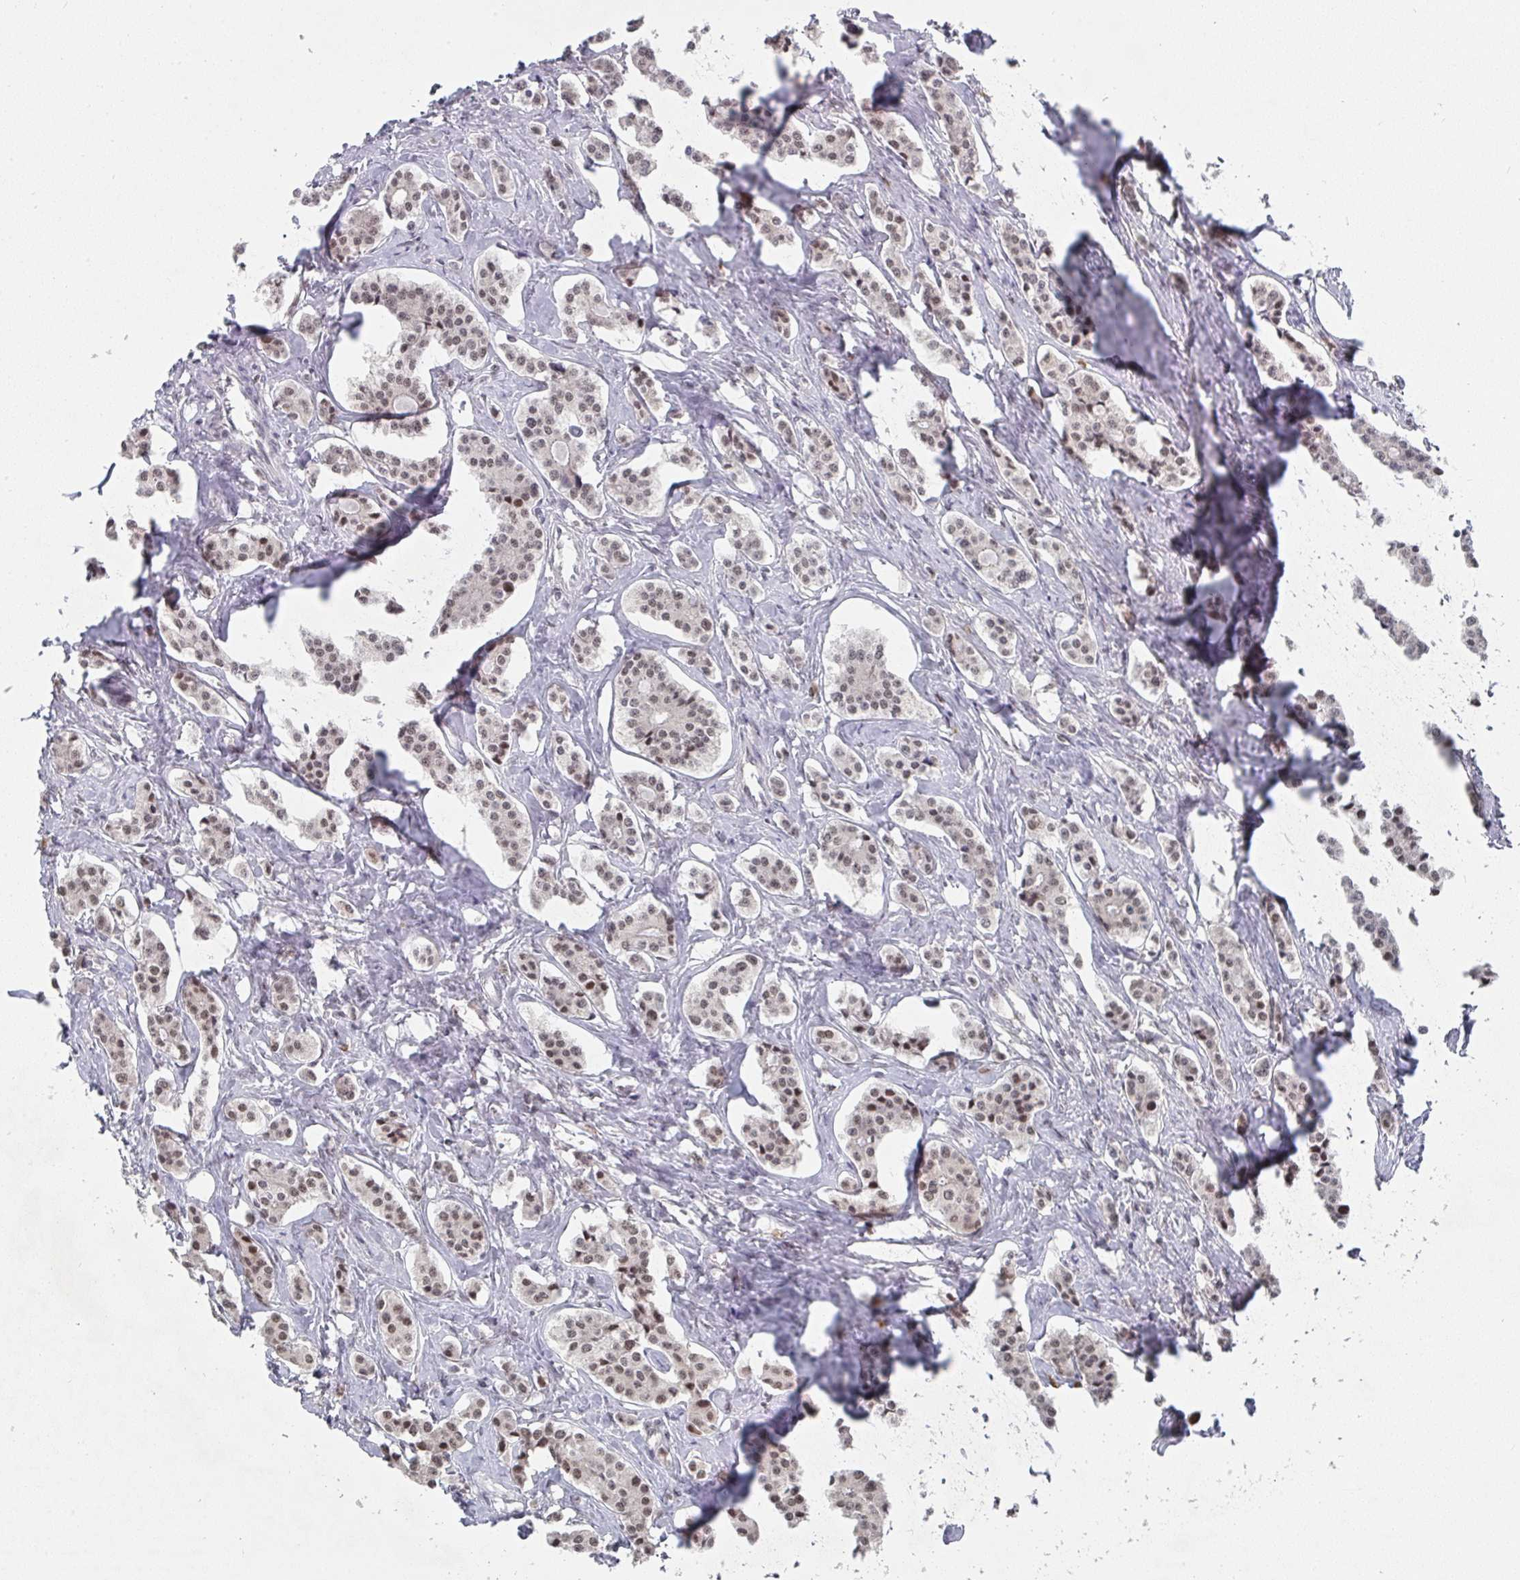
{"staining": {"intensity": "weak", "quantity": ">75%", "location": "nuclear"}, "tissue": "carcinoid", "cell_type": "Tumor cells", "image_type": "cancer", "snomed": [{"axis": "morphology", "description": "Carcinoid, malignant, NOS"}, {"axis": "topography", "description": "Small intestine"}], "caption": "Carcinoid stained with a brown dye demonstrates weak nuclear positive expression in approximately >75% of tumor cells.", "gene": "JMJD1C", "patient": {"sex": "male", "age": 63}}